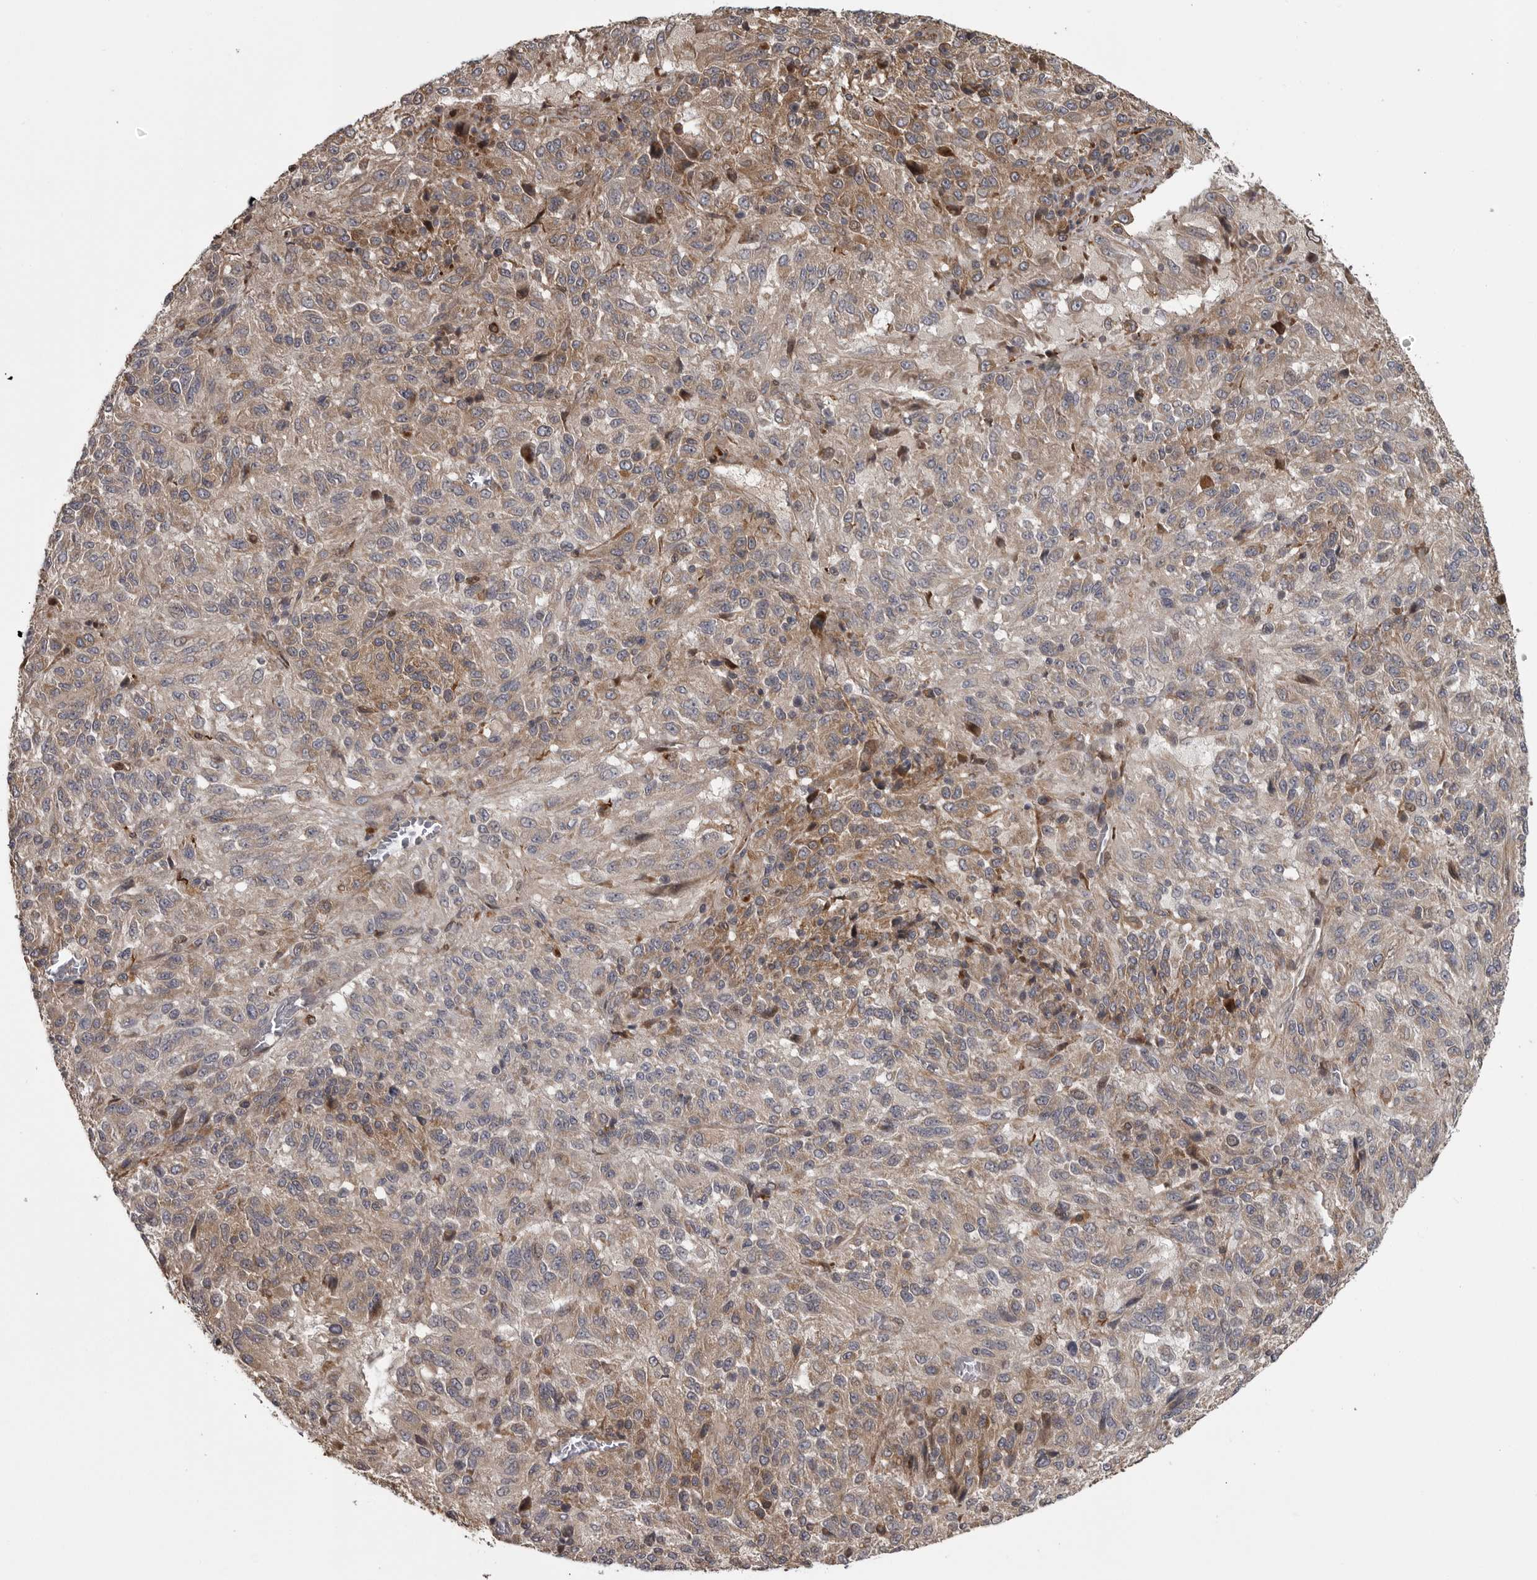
{"staining": {"intensity": "weak", "quantity": "25%-75%", "location": "cytoplasmic/membranous"}, "tissue": "melanoma", "cell_type": "Tumor cells", "image_type": "cancer", "snomed": [{"axis": "morphology", "description": "Malignant melanoma, Metastatic site"}, {"axis": "topography", "description": "Lung"}], "caption": "Weak cytoplasmic/membranous staining for a protein is seen in approximately 25%-75% of tumor cells of melanoma using immunohistochemistry.", "gene": "ZNRF1", "patient": {"sex": "male", "age": 64}}